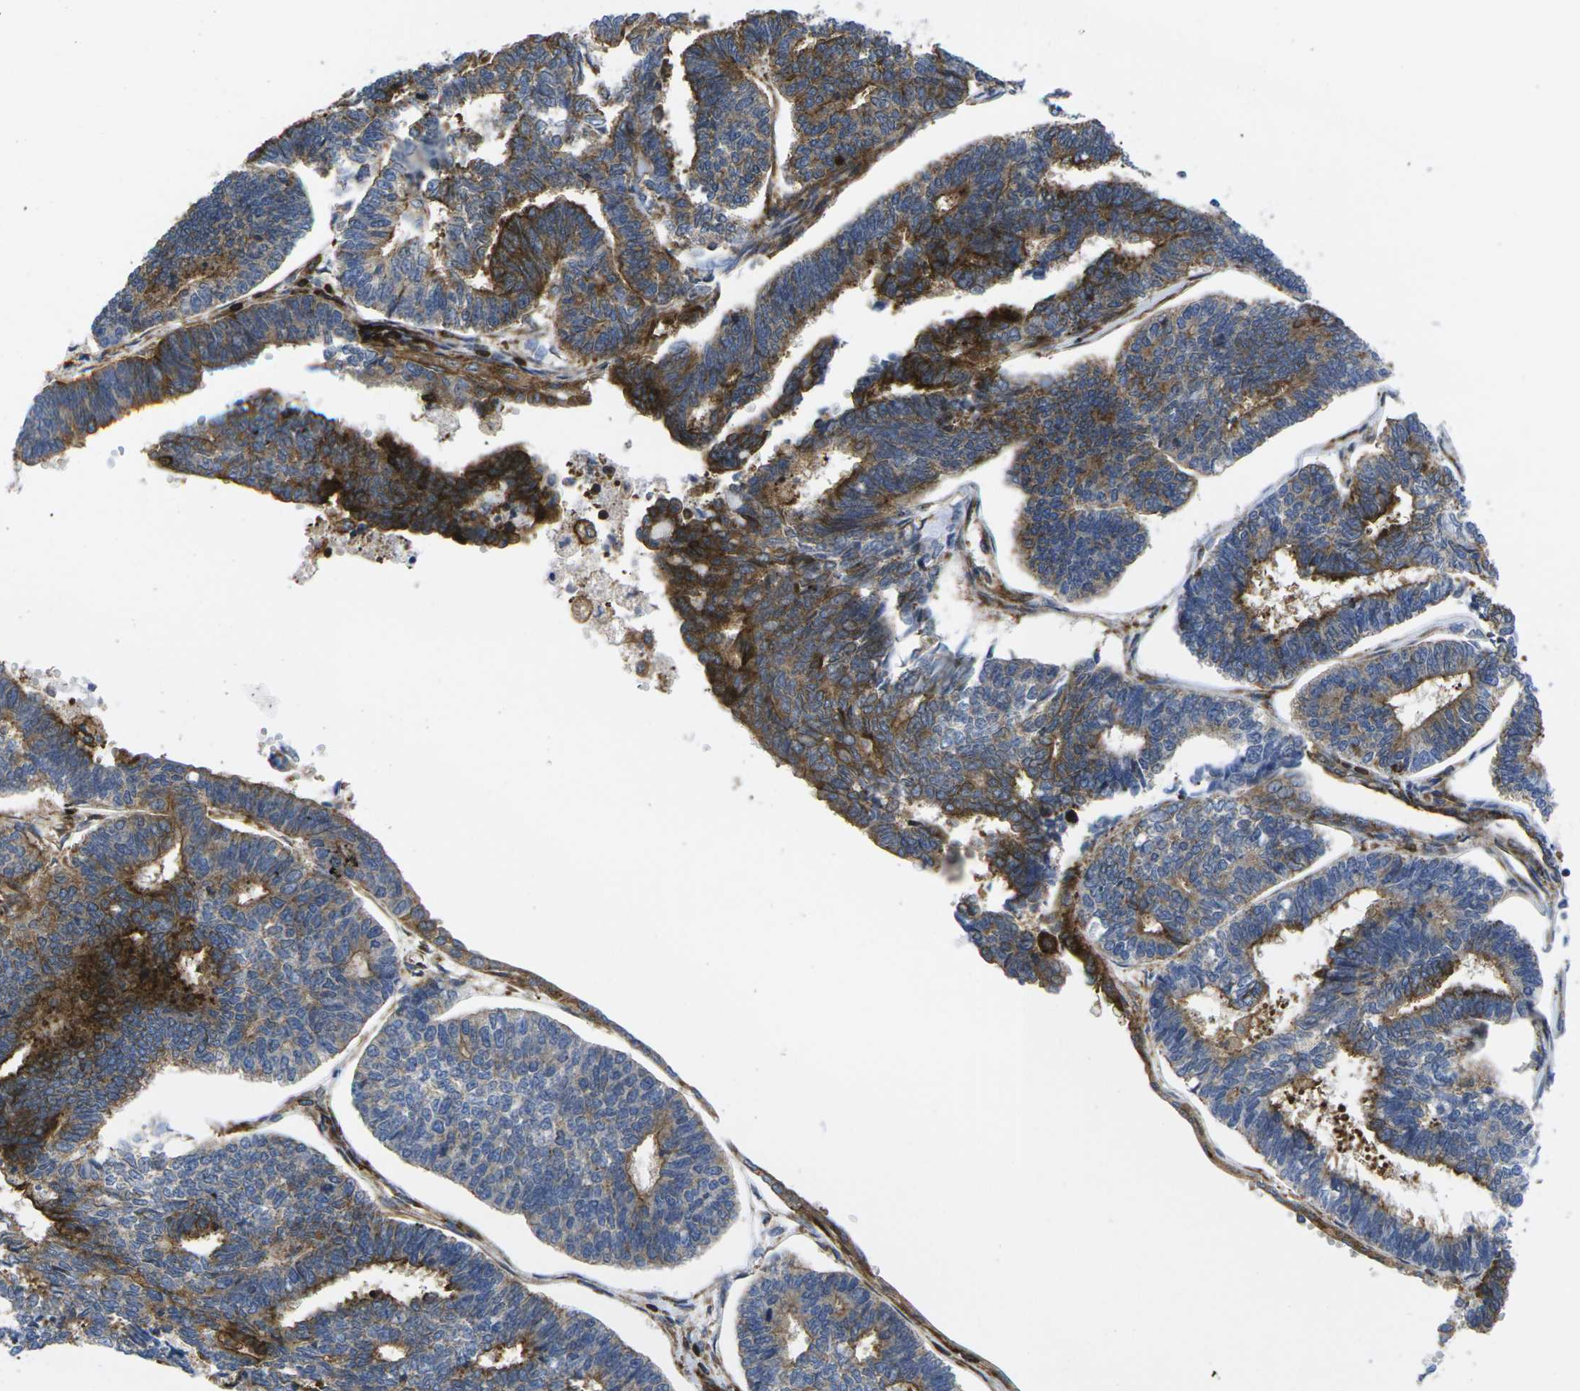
{"staining": {"intensity": "strong", "quantity": "25%-75%", "location": "cytoplasmic/membranous"}, "tissue": "endometrial cancer", "cell_type": "Tumor cells", "image_type": "cancer", "snomed": [{"axis": "morphology", "description": "Adenocarcinoma, NOS"}, {"axis": "topography", "description": "Endometrium"}], "caption": "Immunohistochemical staining of human adenocarcinoma (endometrial) demonstrates strong cytoplasmic/membranous protein expression in approximately 25%-75% of tumor cells. The protein of interest is shown in brown color, while the nuclei are stained blue.", "gene": "IQGAP1", "patient": {"sex": "female", "age": 70}}